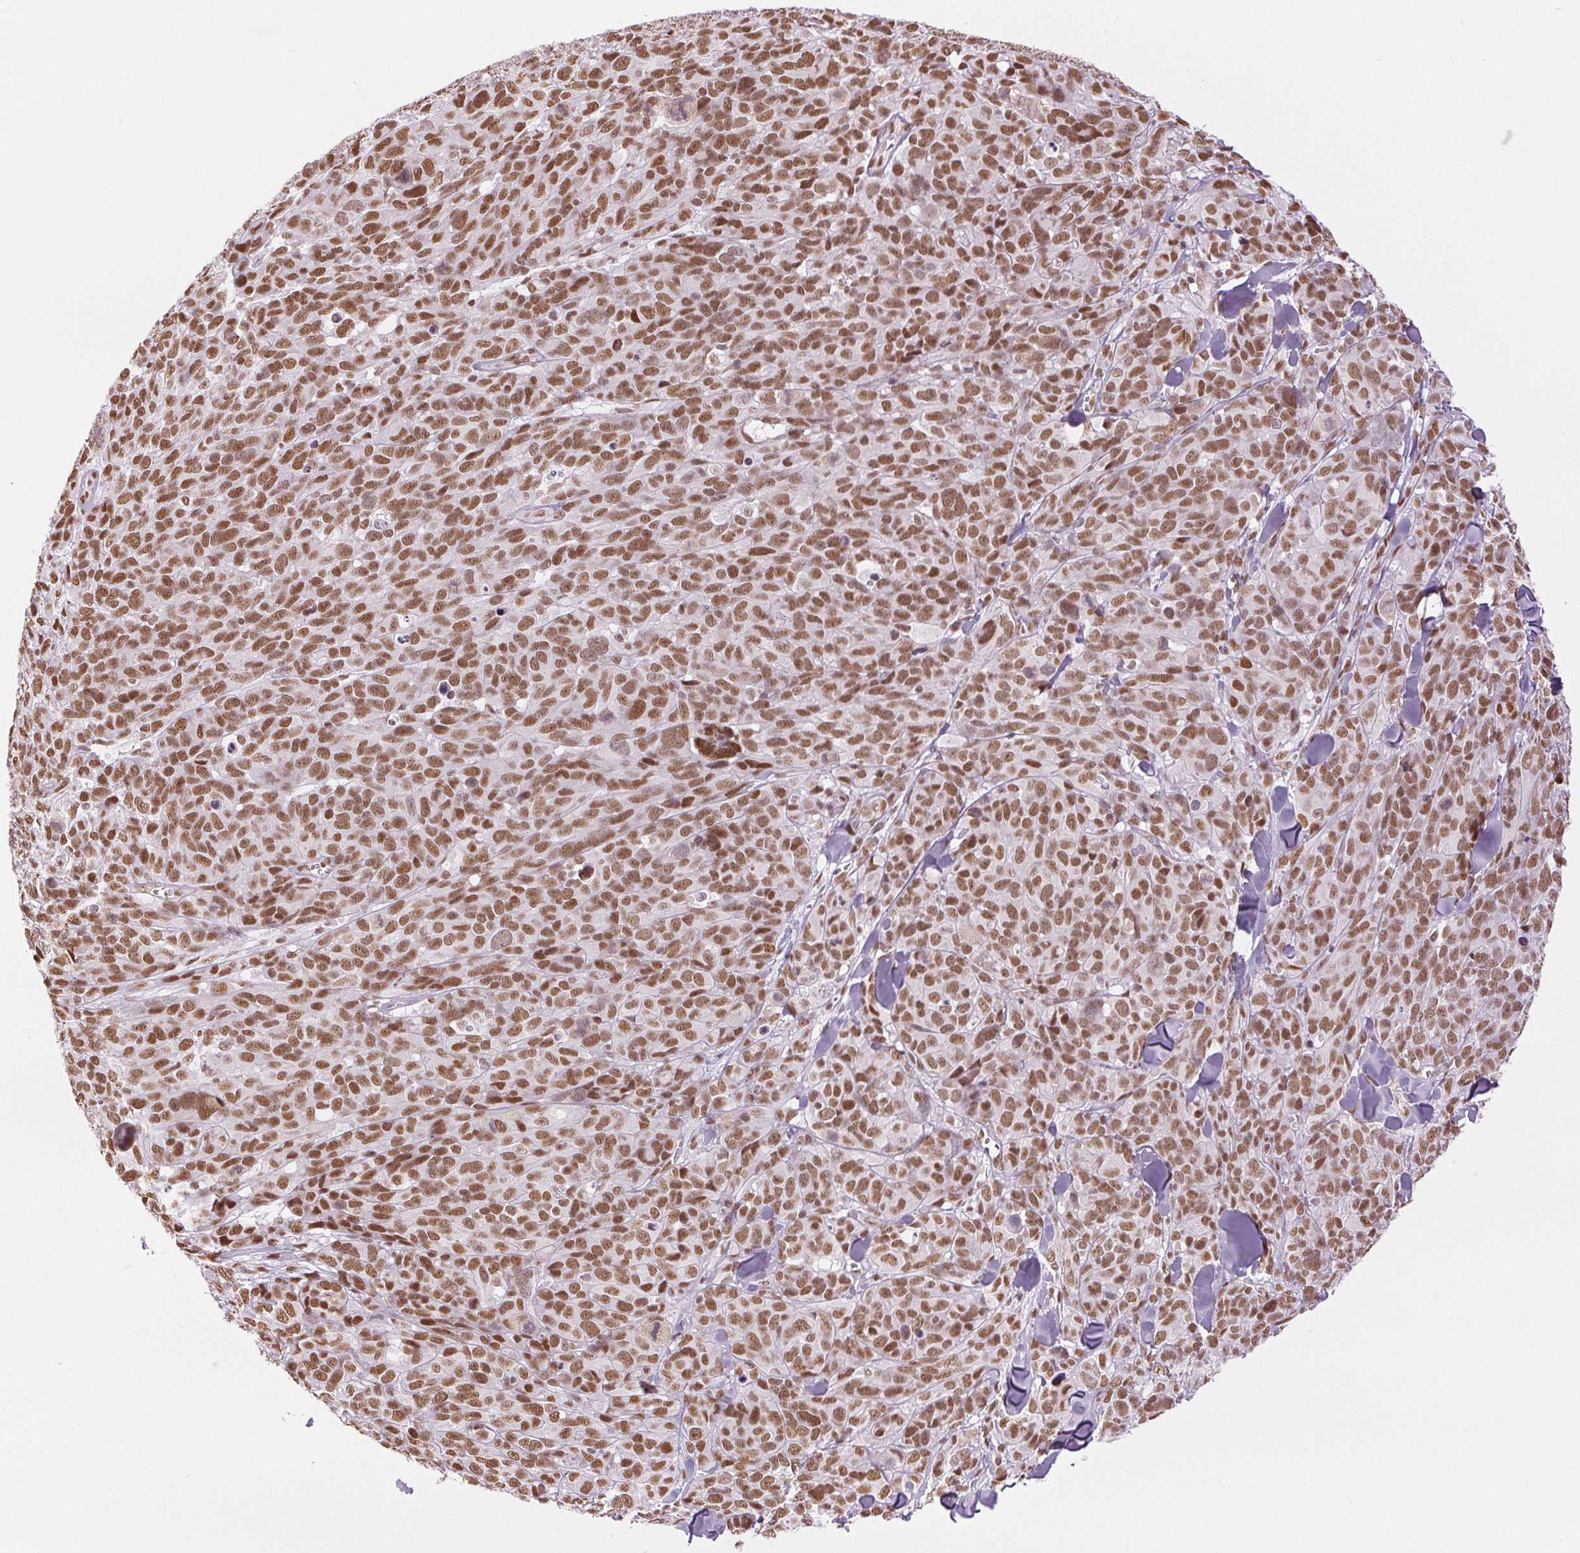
{"staining": {"intensity": "moderate", "quantity": ">75%", "location": "nuclear"}, "tissue": "melanoma", "cell_type": "Tumor cells", "image_type": "cancer", "snomed": [{"axis": "morphology", "description": "Malignant melanoma, NOS"}, {"axis": "topography", "description": "Skin"}], "caption": "Protein staining of malignant melanoma tissue reveals moderate nuclear positivity in approximately >75% of tumor cells.", "gene": "ZFR2", "patient": {"sex": "male", "age": 51}}